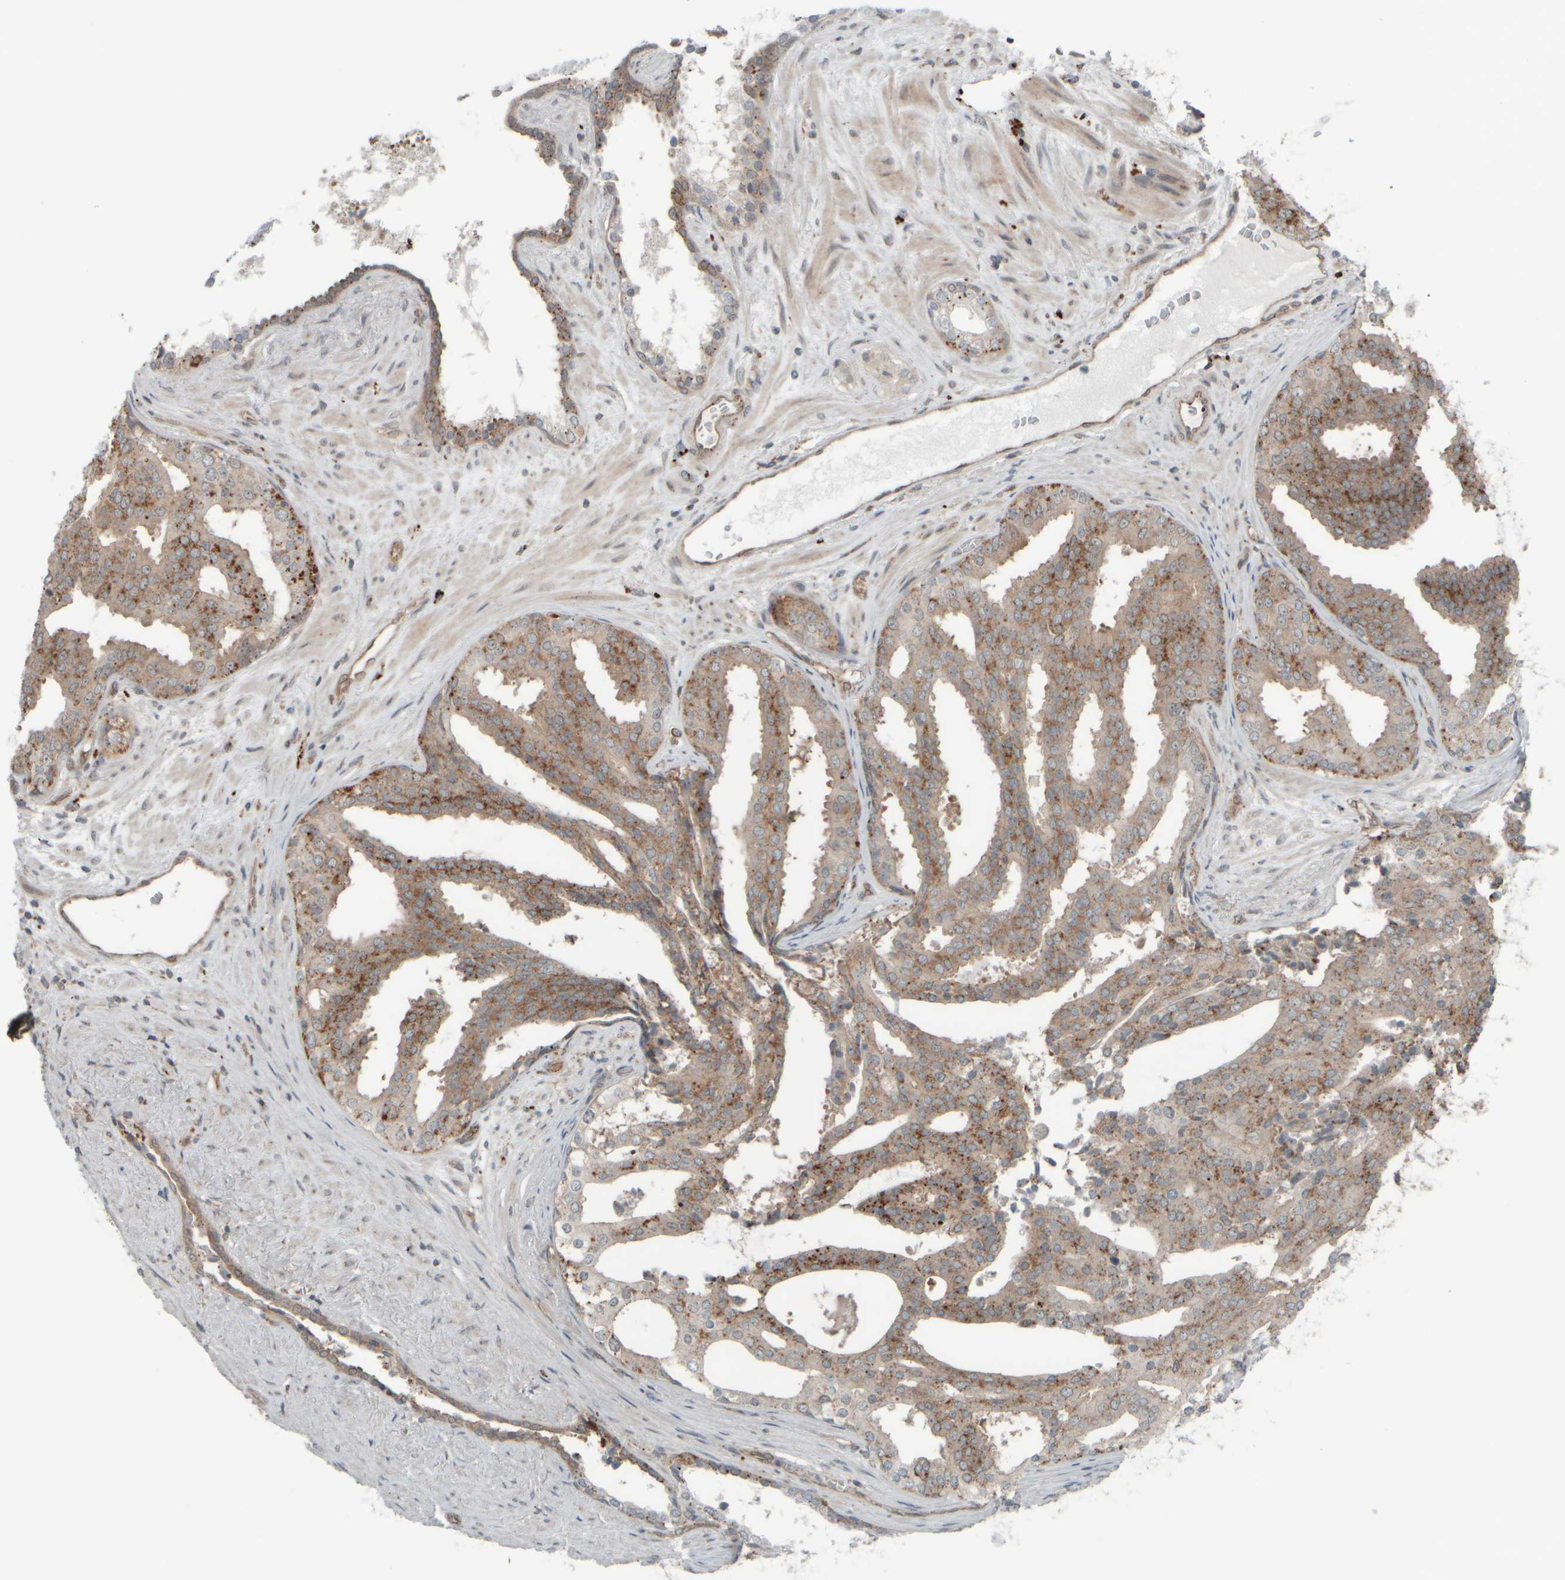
{"staining": {"intensity": "moderate", "quantity": ">75%", "location": "cytoplasmic/membranous"}, "tissue": "prostate cancer", "cell_type": "Tumor cells", "image_type": "cancer", "snomed": [{"axis": "morphology", "description": "Adenocarcinoma, High grade"}, {"axis": "topography", "description": "Prostate"}], "caption": "An immunohistochemistry (IHC) photomicrograph of neoplastic tissue is shown. Protein staining in brown highlights moderate cytoplasmic/membranous positivity in prostate adenocarcinoma (high-grade) within tumor cells. The staining was performed using DAB (3,3'-diaminobenzidine), with brown indicating positive protein expression. Nuclei are stained blue with hematoxylin.", "gene": "GIGYF1", "patient": {"sex": "male", "age": 71}}